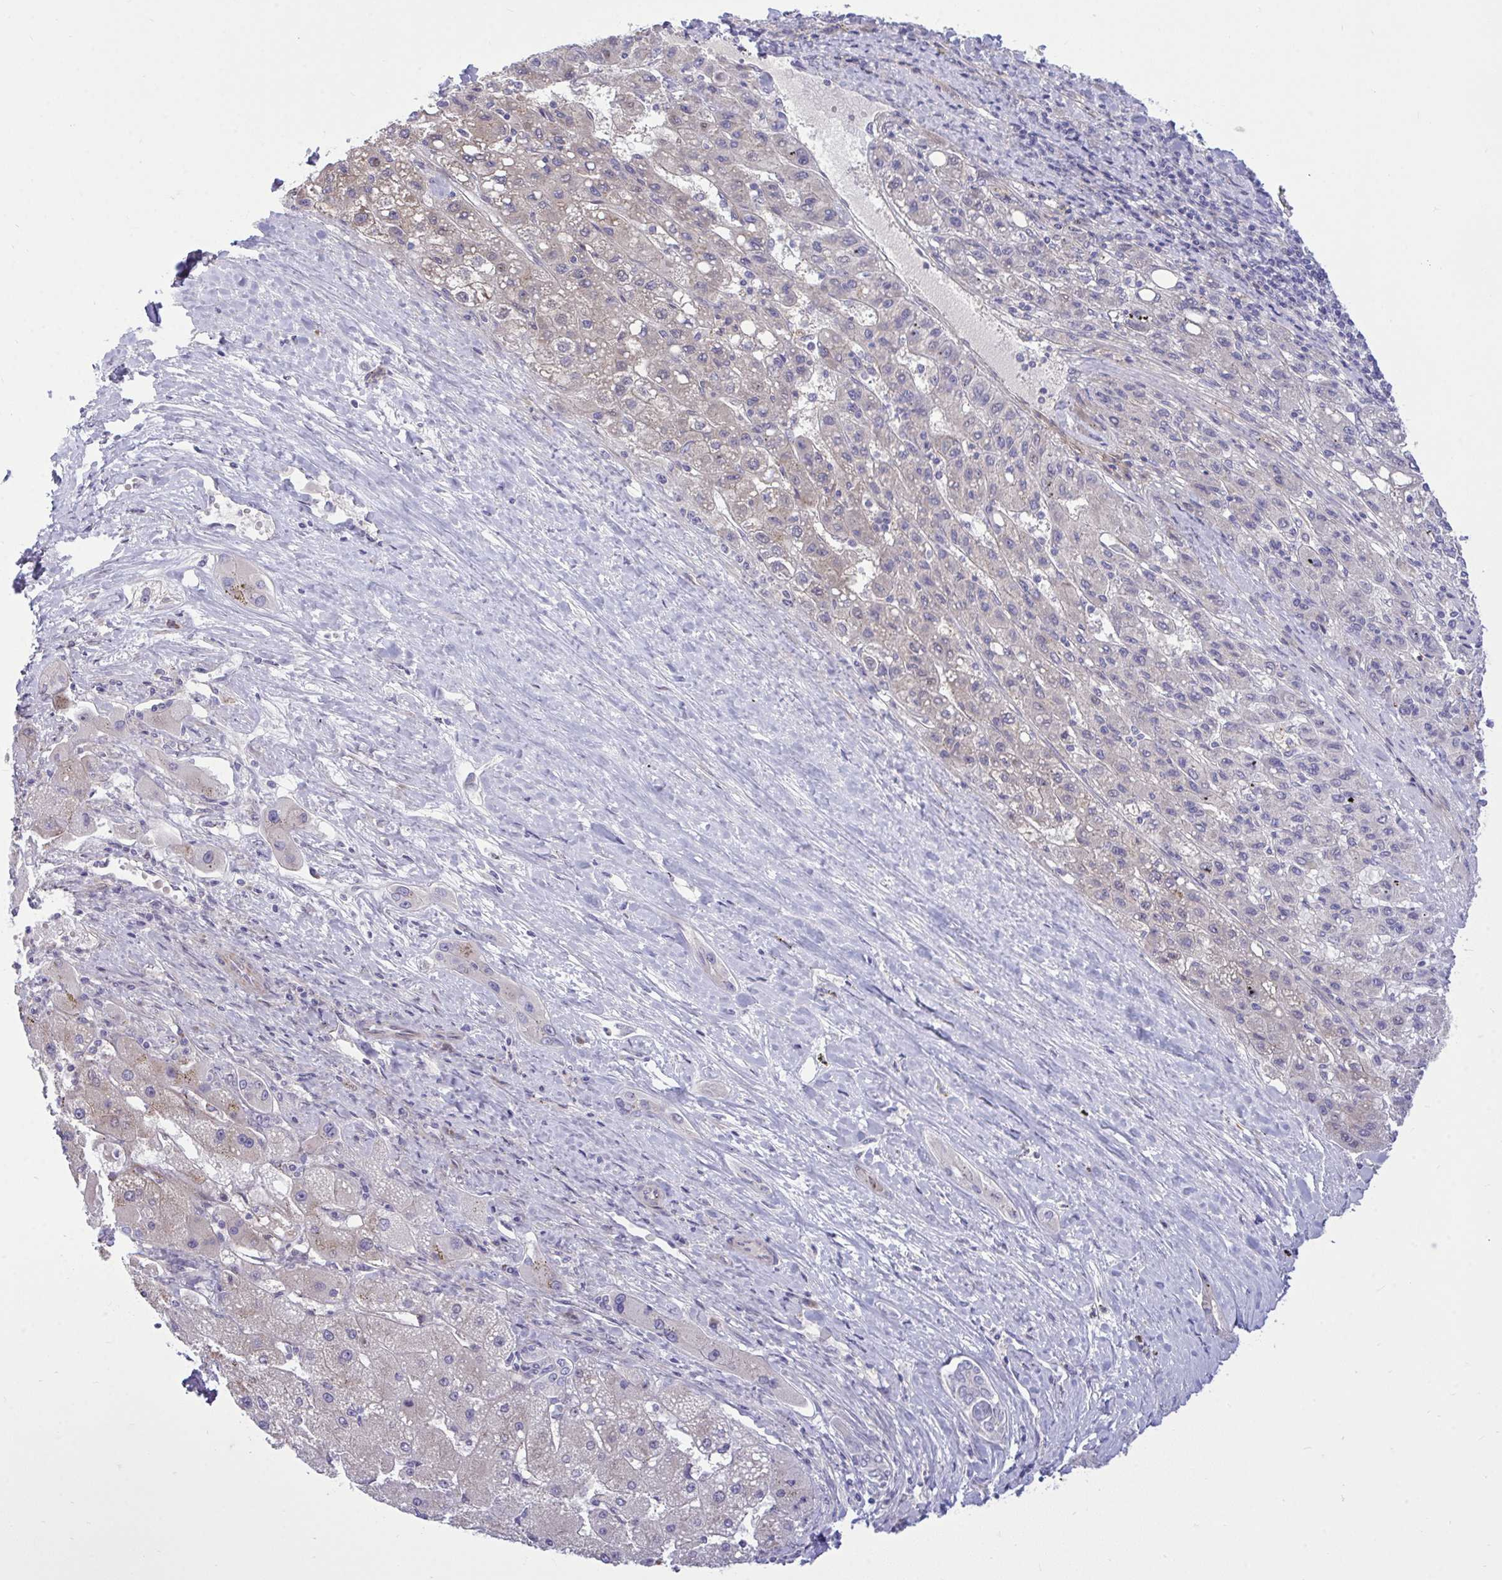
{"staining": {"intensity": "weak", "quantity": "<25%", "location": "cytoplasmic/membranous"}, "tissue": "liver cancer", "cell_type": "Tumor cells", "image_type": "cancer", "snomed": [{"axis": "morphology", "description": "Carcinoma, Hepatocellular, NOS"}, {"axis": "topography", "description": "Liver"}], "caption": "Hepatocellular carcinoma (liver) stained for a protein using IHC shows no staining tumor cells.", "gene": "HMBOX1", "patient": {"sex": "female", "age": 82}}